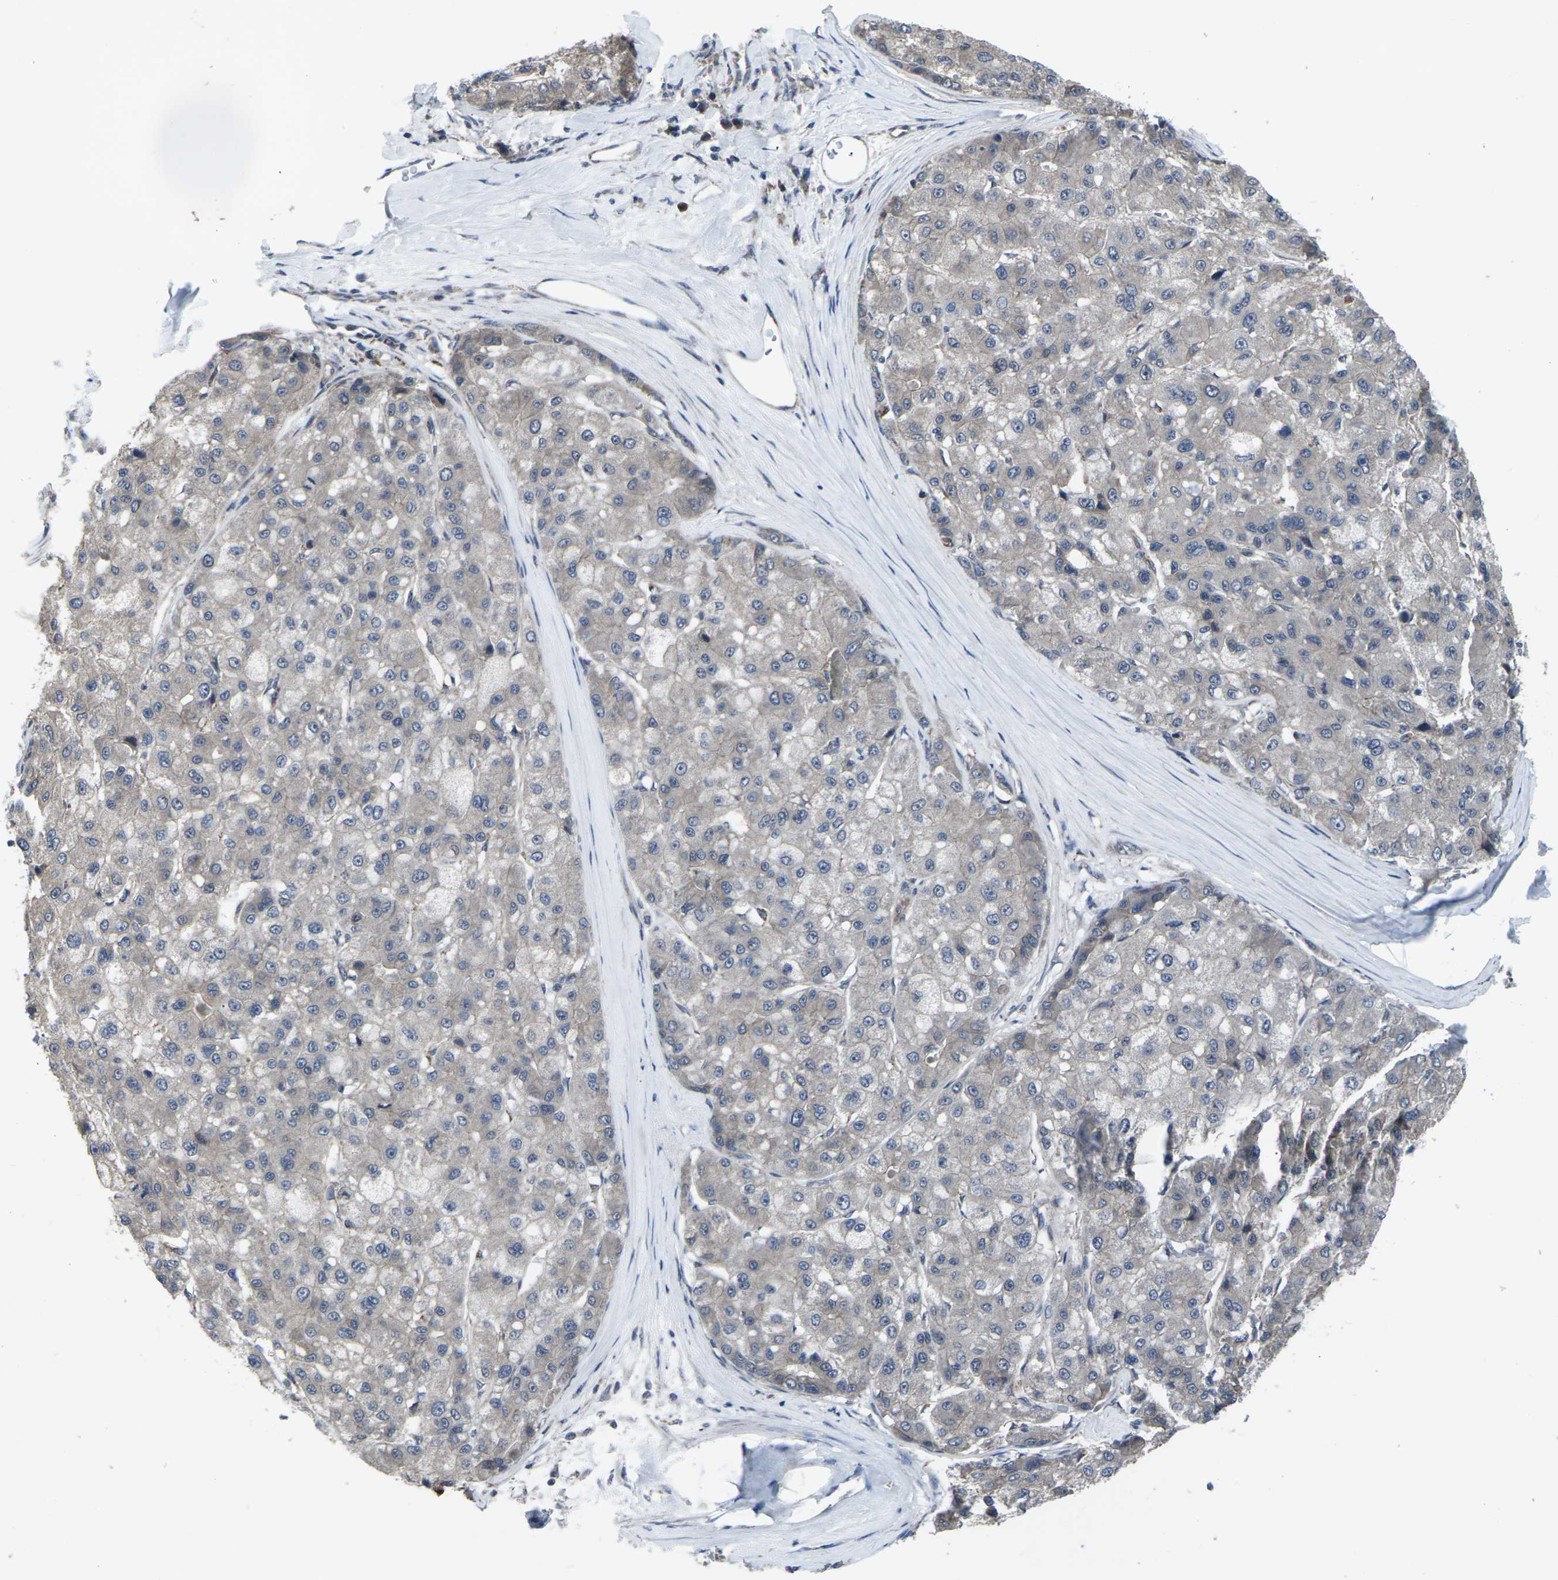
{"staining": {"intensity": "weak", "quantity": "25%-75%", "location": "cytoplasmic/membranous"}, "tissue": "liver cancer", "cell_type": "Tumor cells", "image_type": "cancer", "snomed": [{"axis": "morphology", "description": "Carcinoma, Hepatocellular, NOS"}, {"axis": "topography", "description": "Liver"}], "caption": "There is low levels of weak cytoplasmic/membranous positivity in tumor cells of liver cancer (hepatocellular carcinoma), as demonstrated by immunohistochemical staining (brown color).", "gene": "MAPKAPK2", "patient": {"sex": "male", "age": 80}}